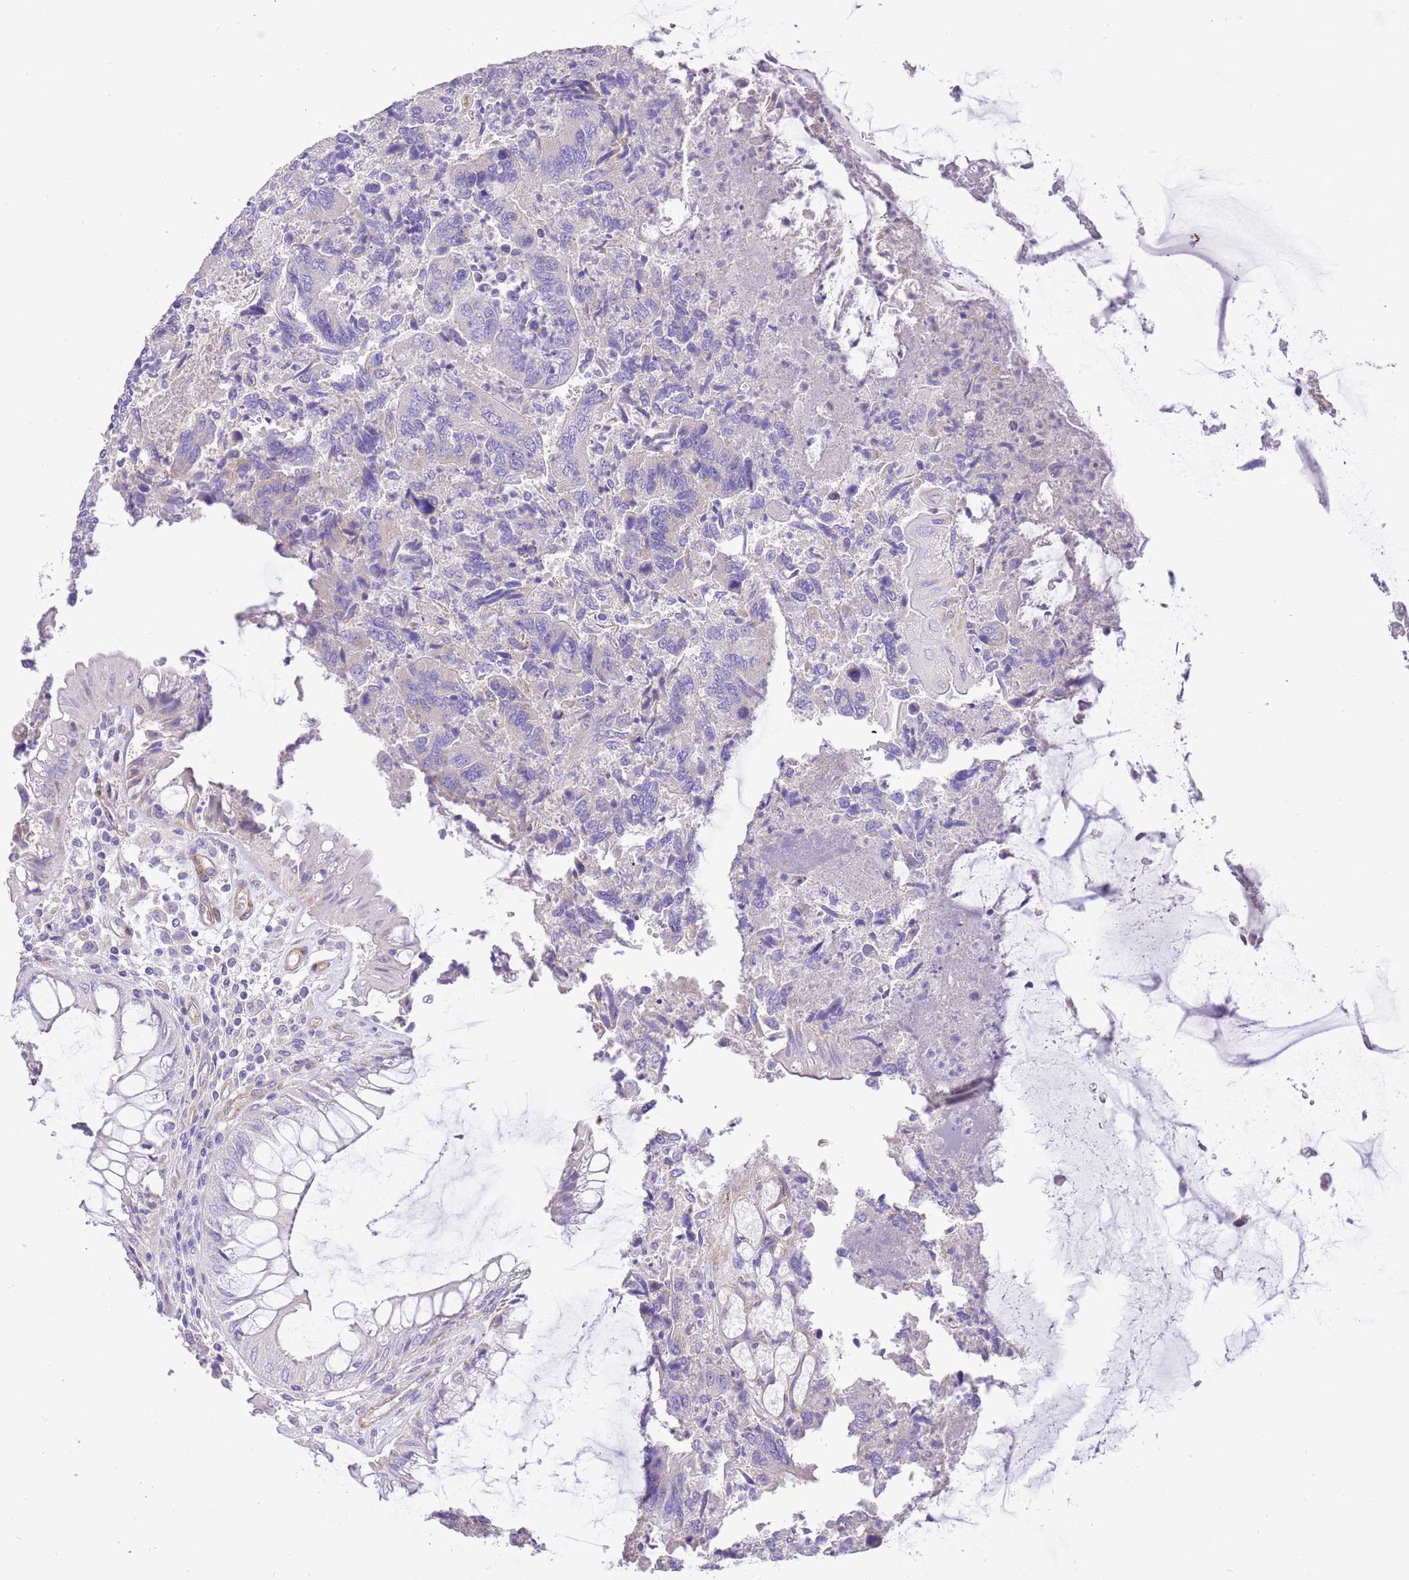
{"staining": {"intensity": "negative", "quantity": "none", "location": "none"}, "tissue": "colorectal cancer", "cell_type": "Tumor cells", "image_type": "cancer", "snomed": [{"axis": "morphology", "description": "Adenocarcinoma, NOS"}, {"axis": "topography", "description": "Colon"}], "caption": "Immunohistochemical staining of colorectal adenocarcinoma reveals no significant positivity in tumor cells. (Brightfield microscopy of DAB (3,3'-diaminobenzidine) IHC at high magnification).", "gene": "SERINC3", "patient": {"sex": "female", "age": 67}}